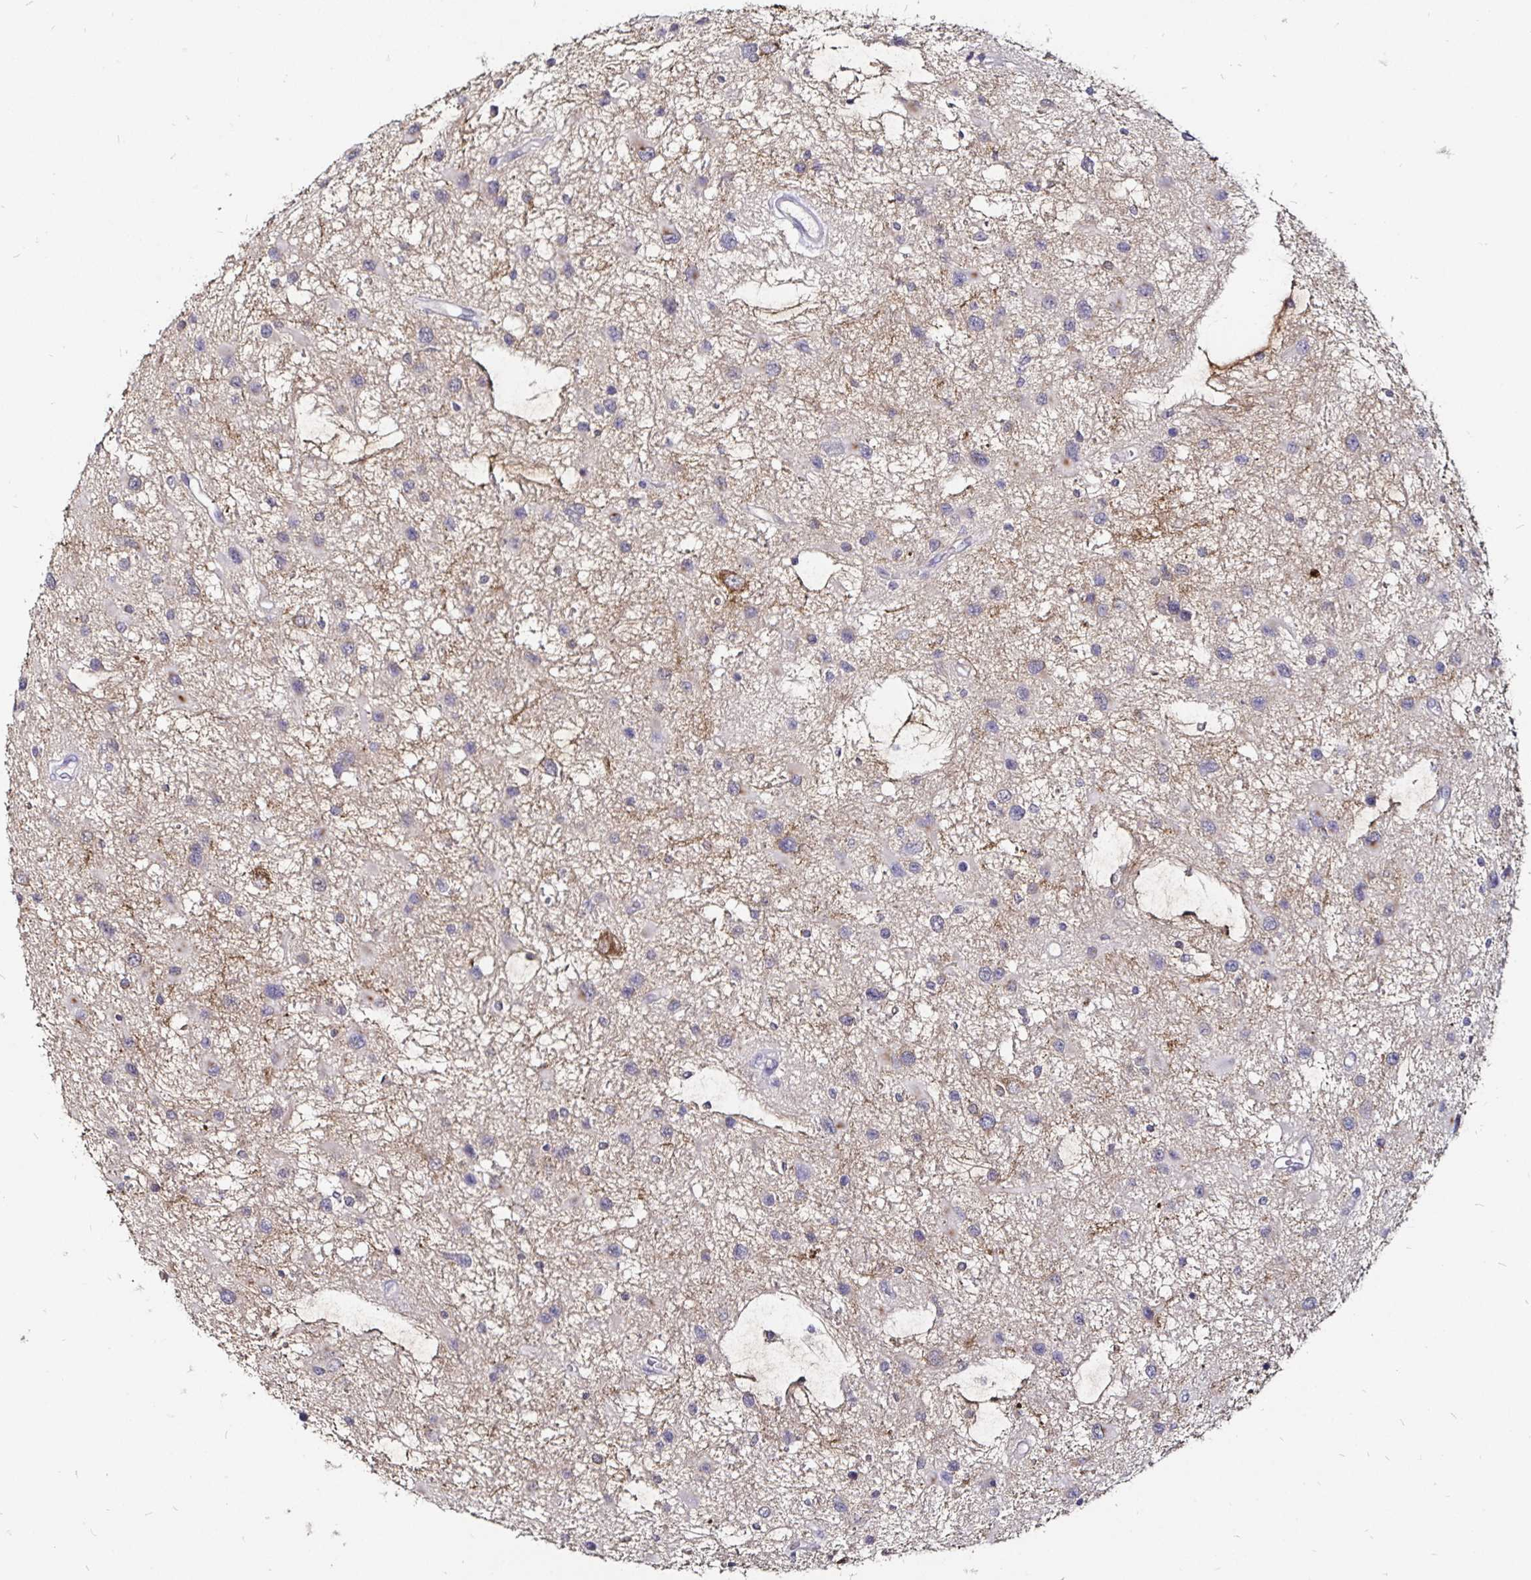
{"staining": {"intensity": "negative", "quantity": "none", "location": "none"}, "tissue": "glioma", "cell_type": "Tumor cells", "image_type": "cancer", "snomed": [{"axis": "morphology", "description": "Glioma, malignant, Low grade"}, {"axis": "topography", "description": "Brain"}], "caption": "Immunohistochemical staining of glioma displays no significant expression in tumor cells. (Brightfield microscopy of DAB (3,3'-diaminobenzidine) IHC at high magnification).", "gene": "FAIM2", "patient": {"sex": "female", "age": 32}}